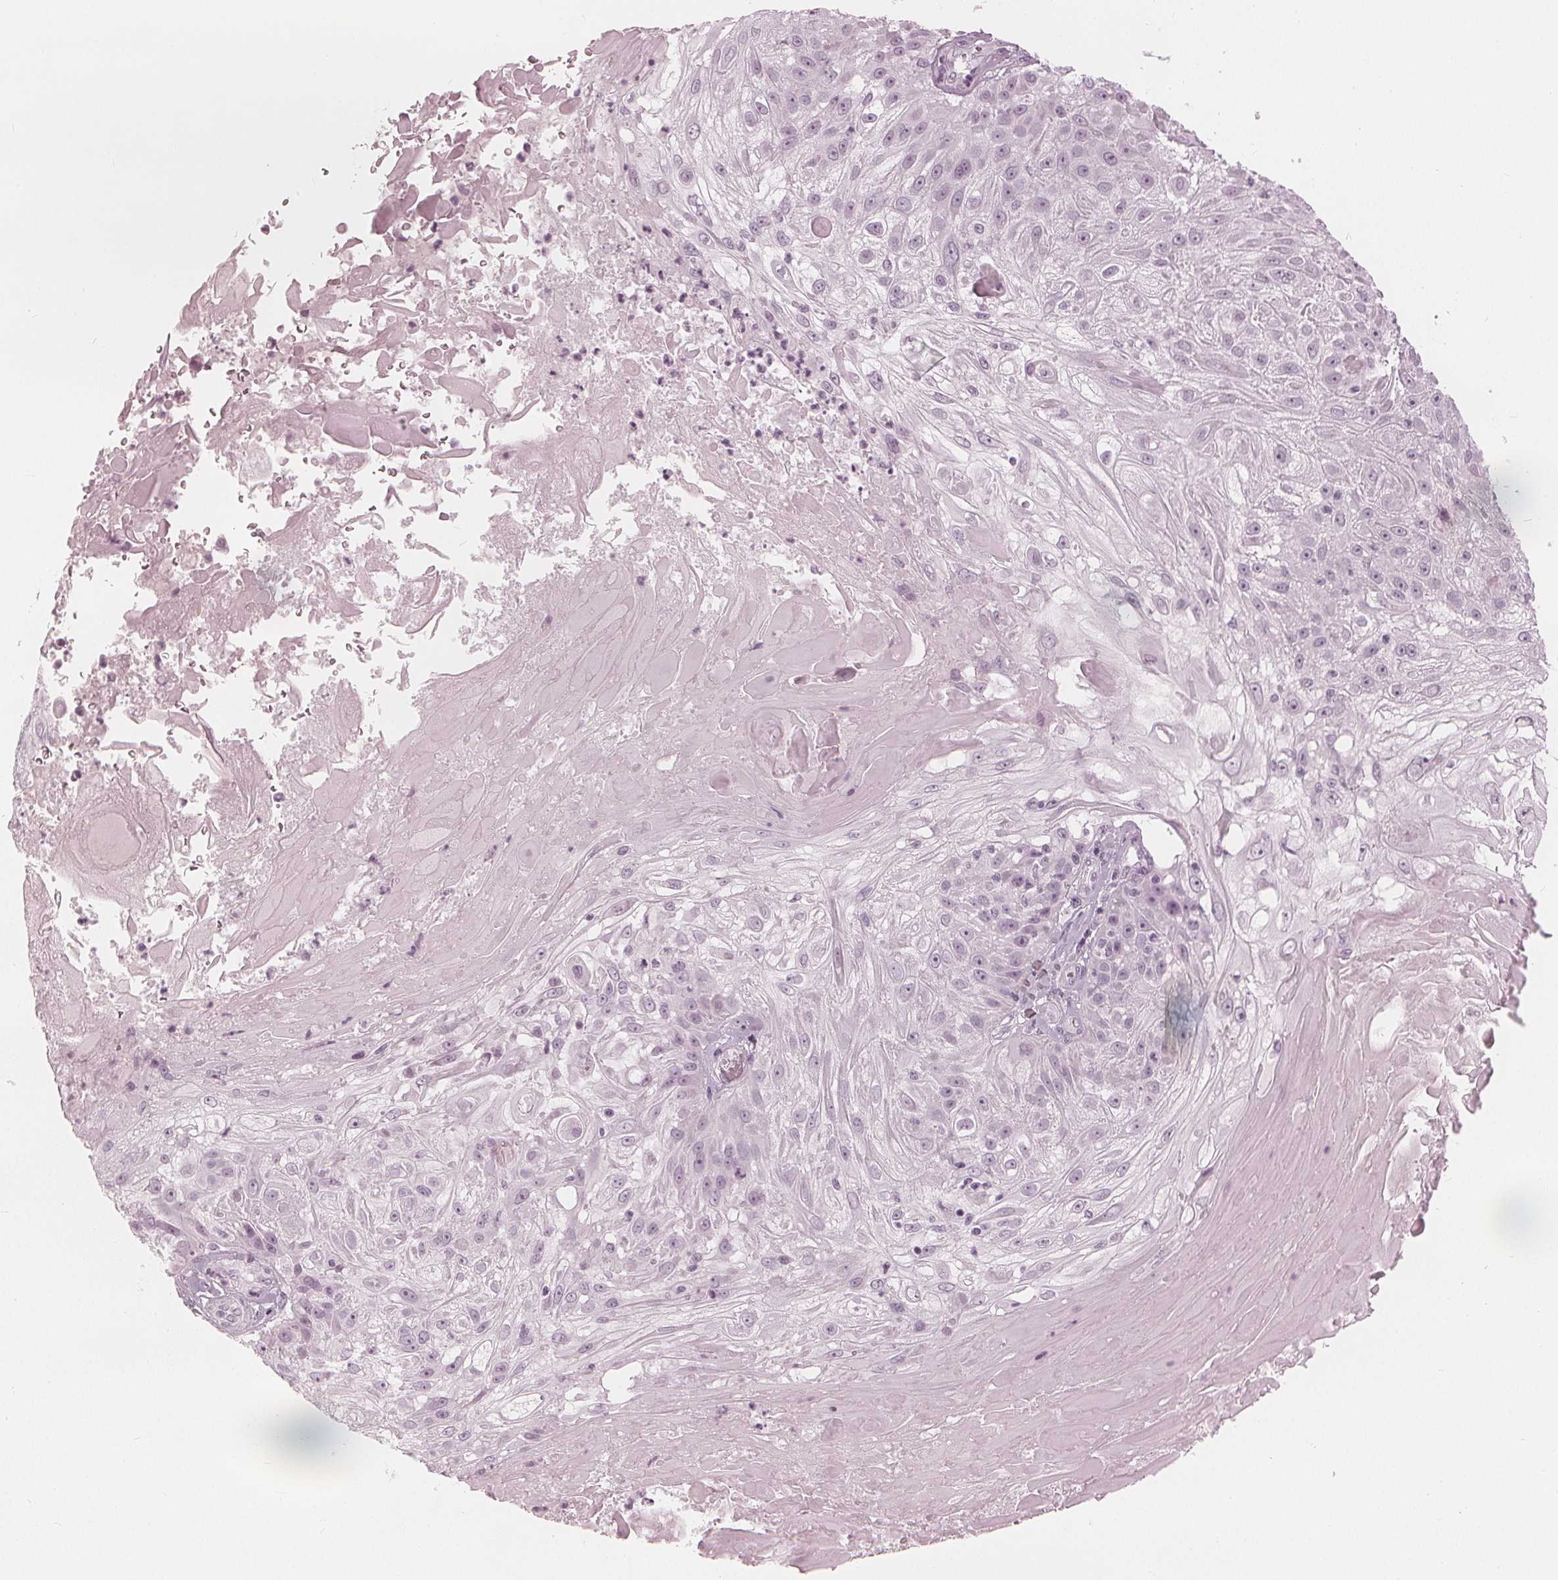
{"staining": {"intensity": "negative", "quantity": "none", "location": "none"}, "tissue": "skin cancer", "cell_type": "Tumor cells", "image_type": "cancer", "snomed": [{"axis": "morphology", "description": "Normal tissue, NOS"}, {"axis": "morphology", "description": "Squamous cell carcinoma, NOS"}, {"axis": "topography", "description": "Skin"}], "caption": "Immunohistochemistry (IHC) histopathology image of human squamous cell carcinoma (skin) stained for a protein (brown), which exhibits no positivity in tumor cells. Nuclei are stained in blue.", "gene": "PAEP", "patient": {"sex": "female", "age": 83}}